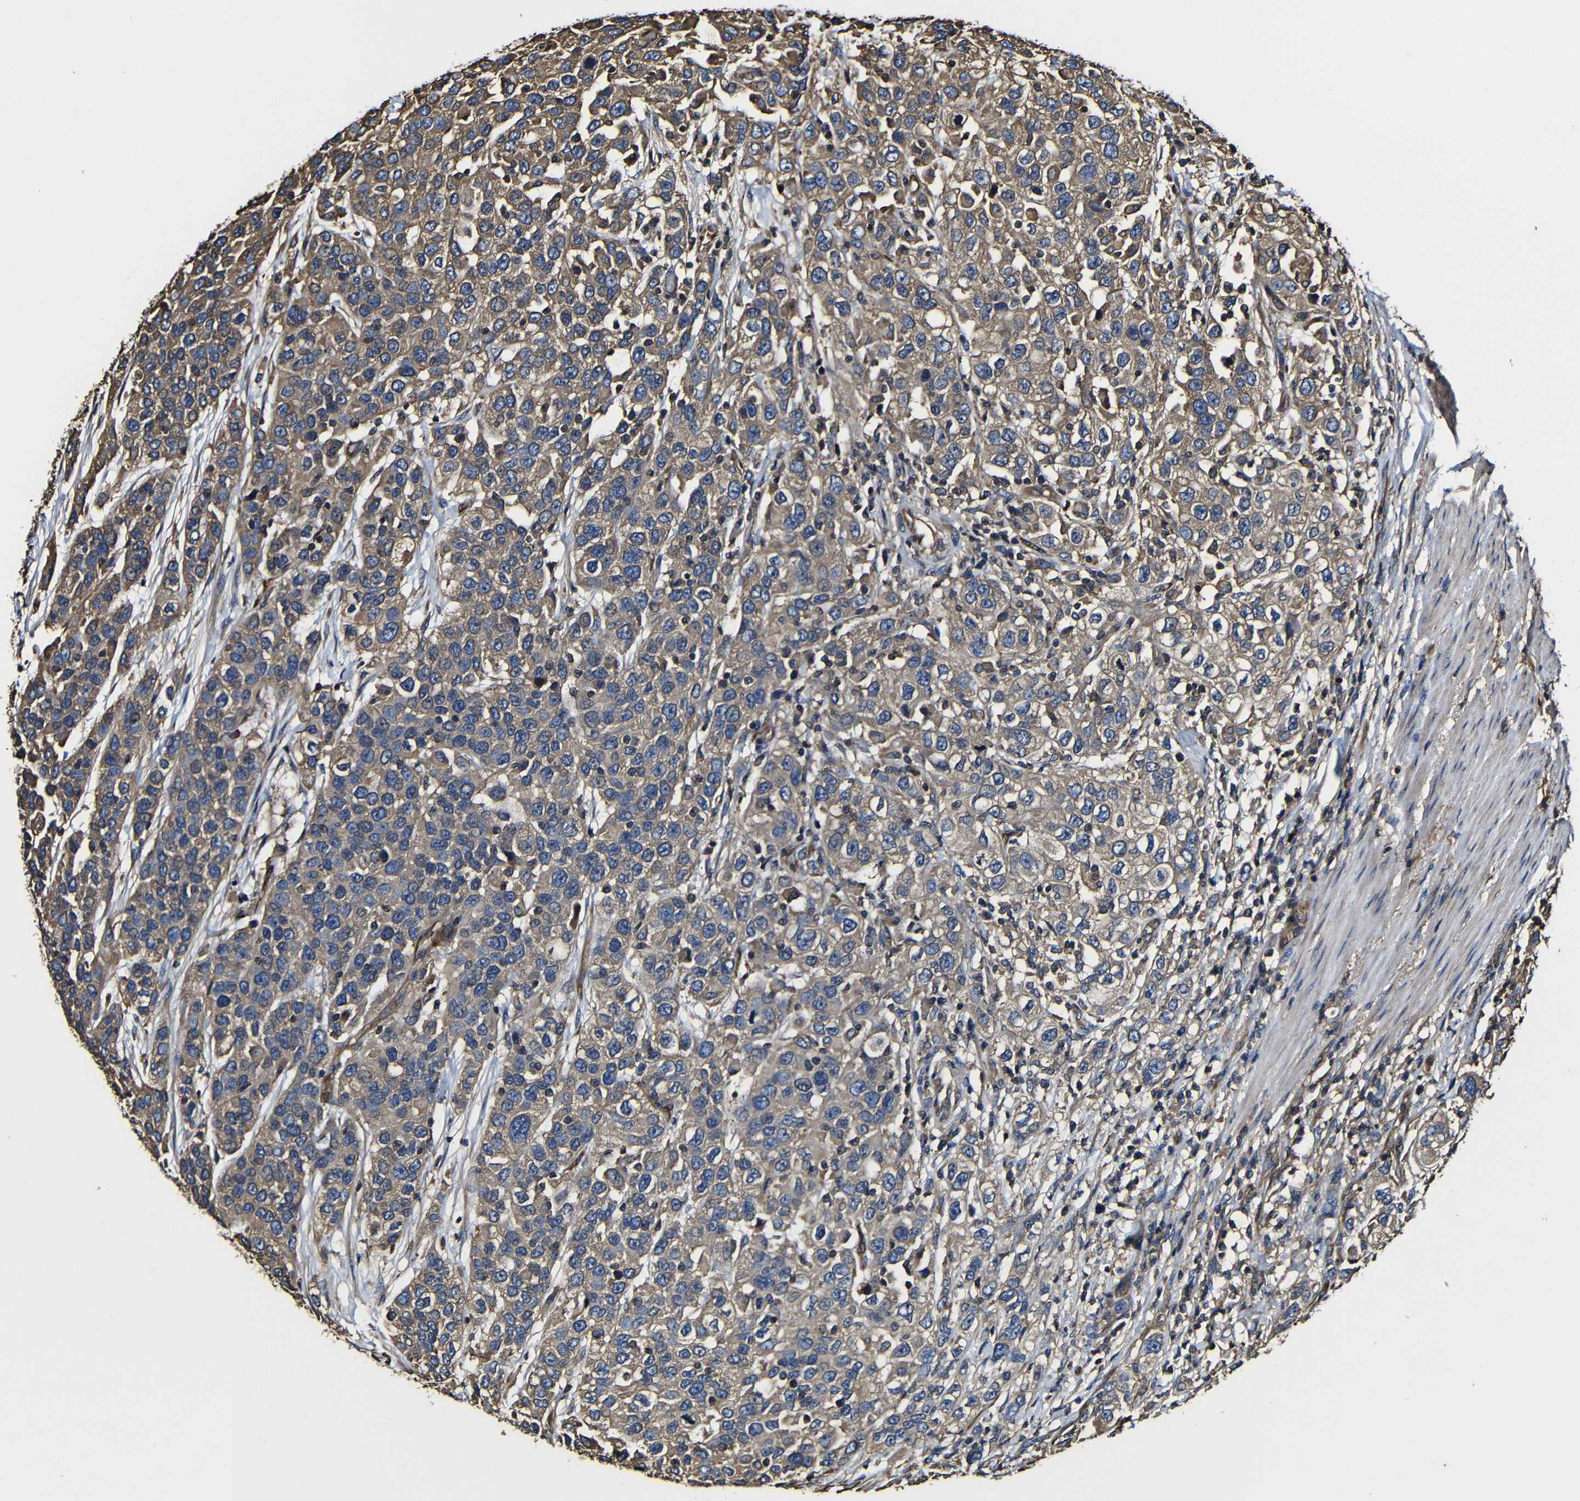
{"staining": {"intensity": "moderate", "quantity": ">75%", "location": "cytoplasmic/membranous"}, "tissue": "urothelial cancer", "cell_type": "Tumor cells", "image_type": "cancer", "snomed": [{"axis": "morphology", "description": "Urothelial carcinoma, High grade"}, {"axis": "topography", "description": "Urinary bladder"}], "caption": "Brown immunohistochemical staining in human high-grade urothelial carcinoma shows moderate cytoplasmic/membranous expression in about >75% of tumor cells.", "gene": "MSN", "patient": {"sex": "female", "age": 80}}